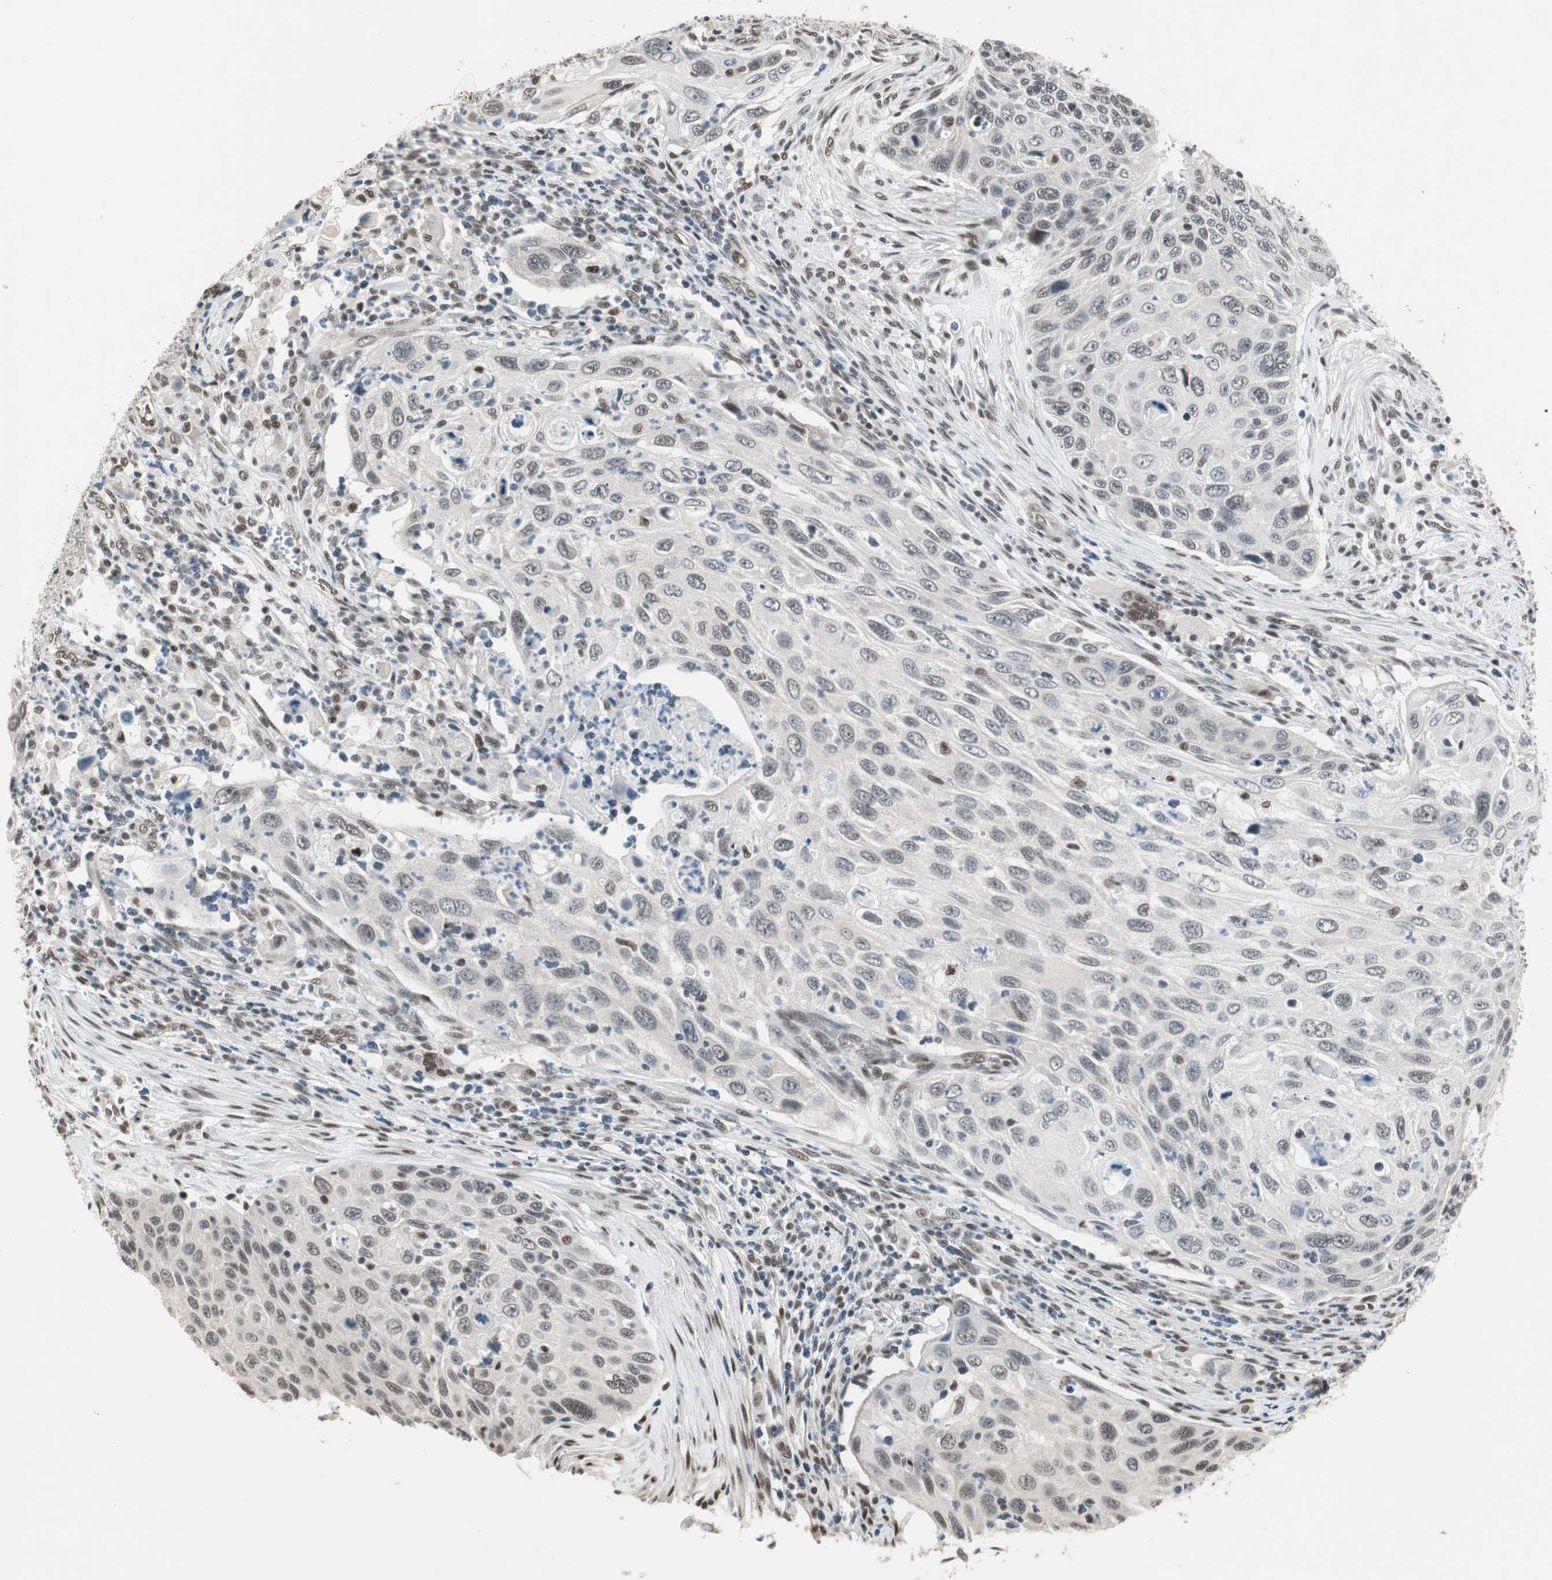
{"staining": {"intensity": "weak", "quantity": "25%-75%", "location": "nuclear"}, "tissue": "cervical cancer", "cell_type": "Tumor cells", "image_type": "cancer", "snomed": [{"axis": "morphology", "description": "Squamous cell carcinoma, NOS"}, {"axis": "topography", "description": "Cervix"}], "caption": "The image displays immunohistochemical staining of cervical cancer. There is weak nuclear expression is present in approximately 25%-75% of tumor cells. (Brightfield microscopy of DAB IHC at high magnification).", "gene": "ZBTB17", "patient": {"sex": "female", "age": 70}}